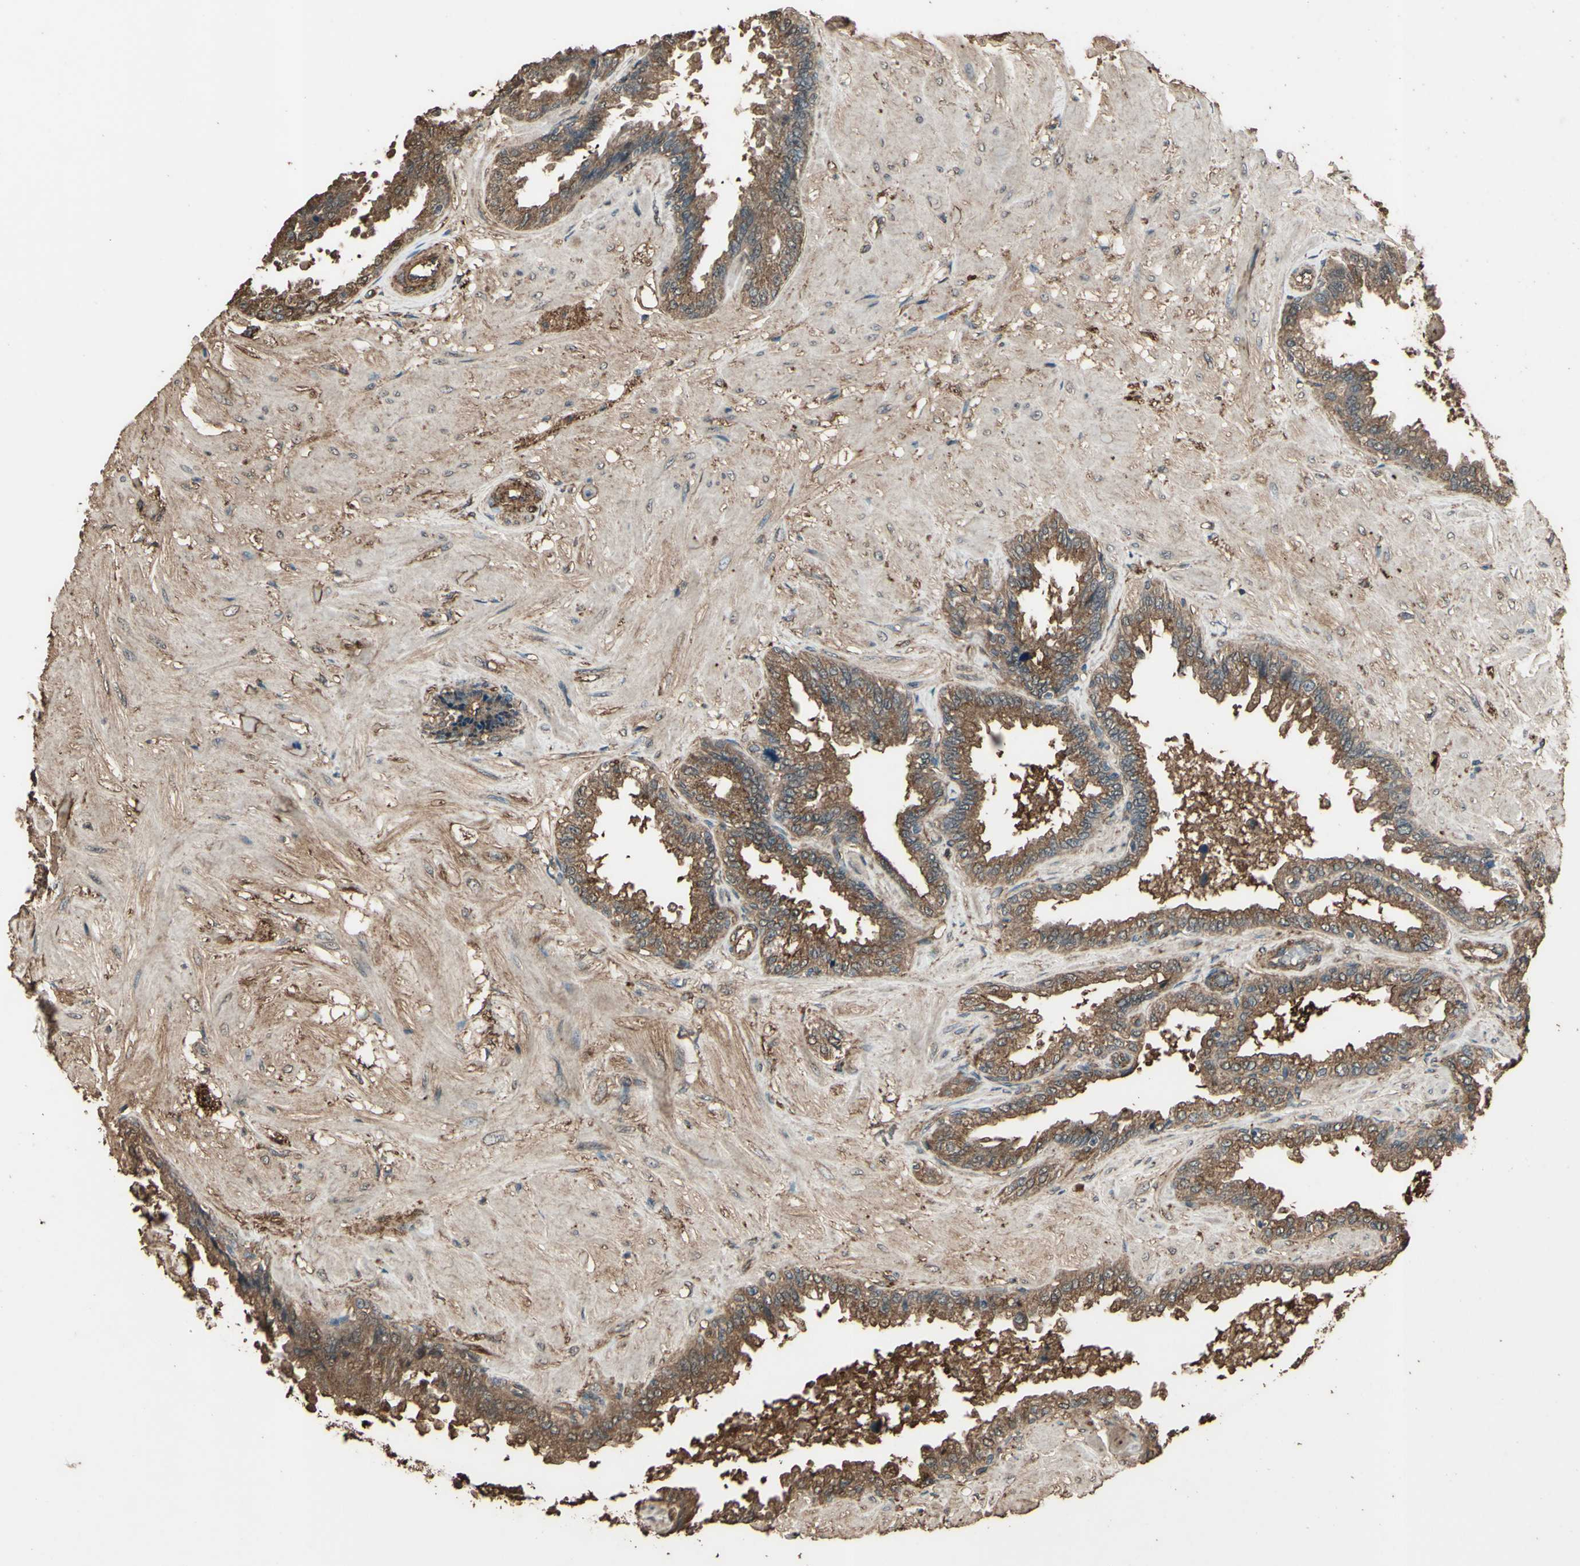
{"staining": {"intensity": "moderate", "quantity": ">75%", "location": "cytoplasmic/membranous"}, "tissue": "seminal vesicle", "cell_type": "Glandular cells", "image_type": "normal", "snomed": [{"axis": "morphology", "description": "Normal tissue, NOS"}, {"axis": "topography", "description": "Seminal veicle"}], "caption": "Immunohistochemistry (IHC) of normal human seminal vesicle reveals medium levels of moderate cytoplasmic/membranous staining in approximately >75% of glandular cells.", "gene": "TSPO", "patient": {"sex": "male", "age": 46}}